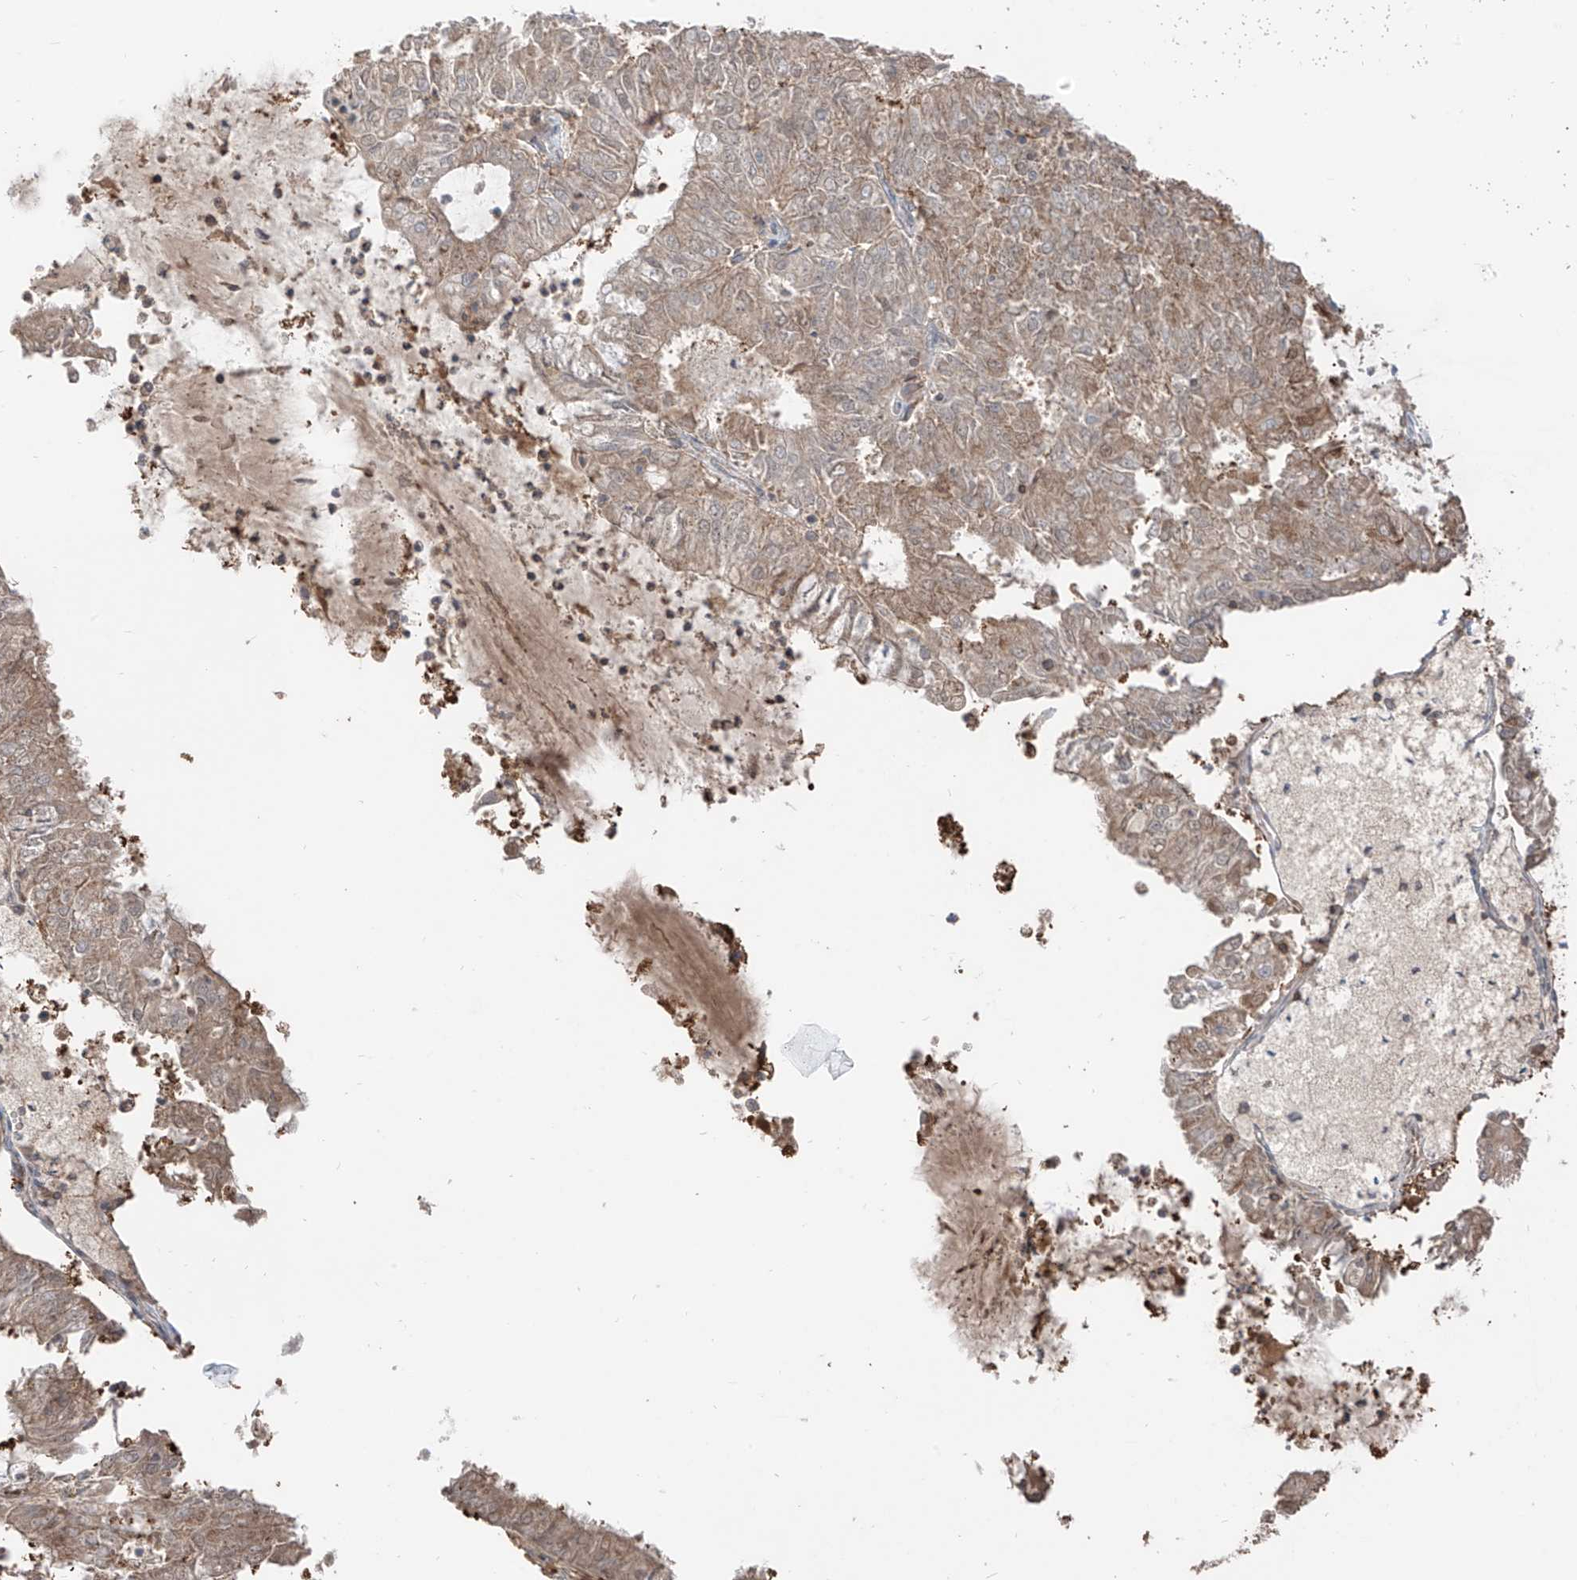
{"staining": {"intensity": "weak", "quantity": ">75%", "location": "cytoplasmic/membranous"}, "tissue": "endometrial cancer", "cell_type": "Tumor cells", "image_type": "cancer", "snomed": [{"axis": "morphology", "description": "Adenocarcinoma, NOS"}, {"axis": "topography", "description": "Endometrium"}], "caption": "High-power microscopy captured an immunohistochemistry micrograph of adenocarcinoma (endometrial), revealing weak cytoplasmic/membranous expression in about >75% of tumor cells.", "gene": "ETHE1", "patient": {"sex": "female", "age": 57}}